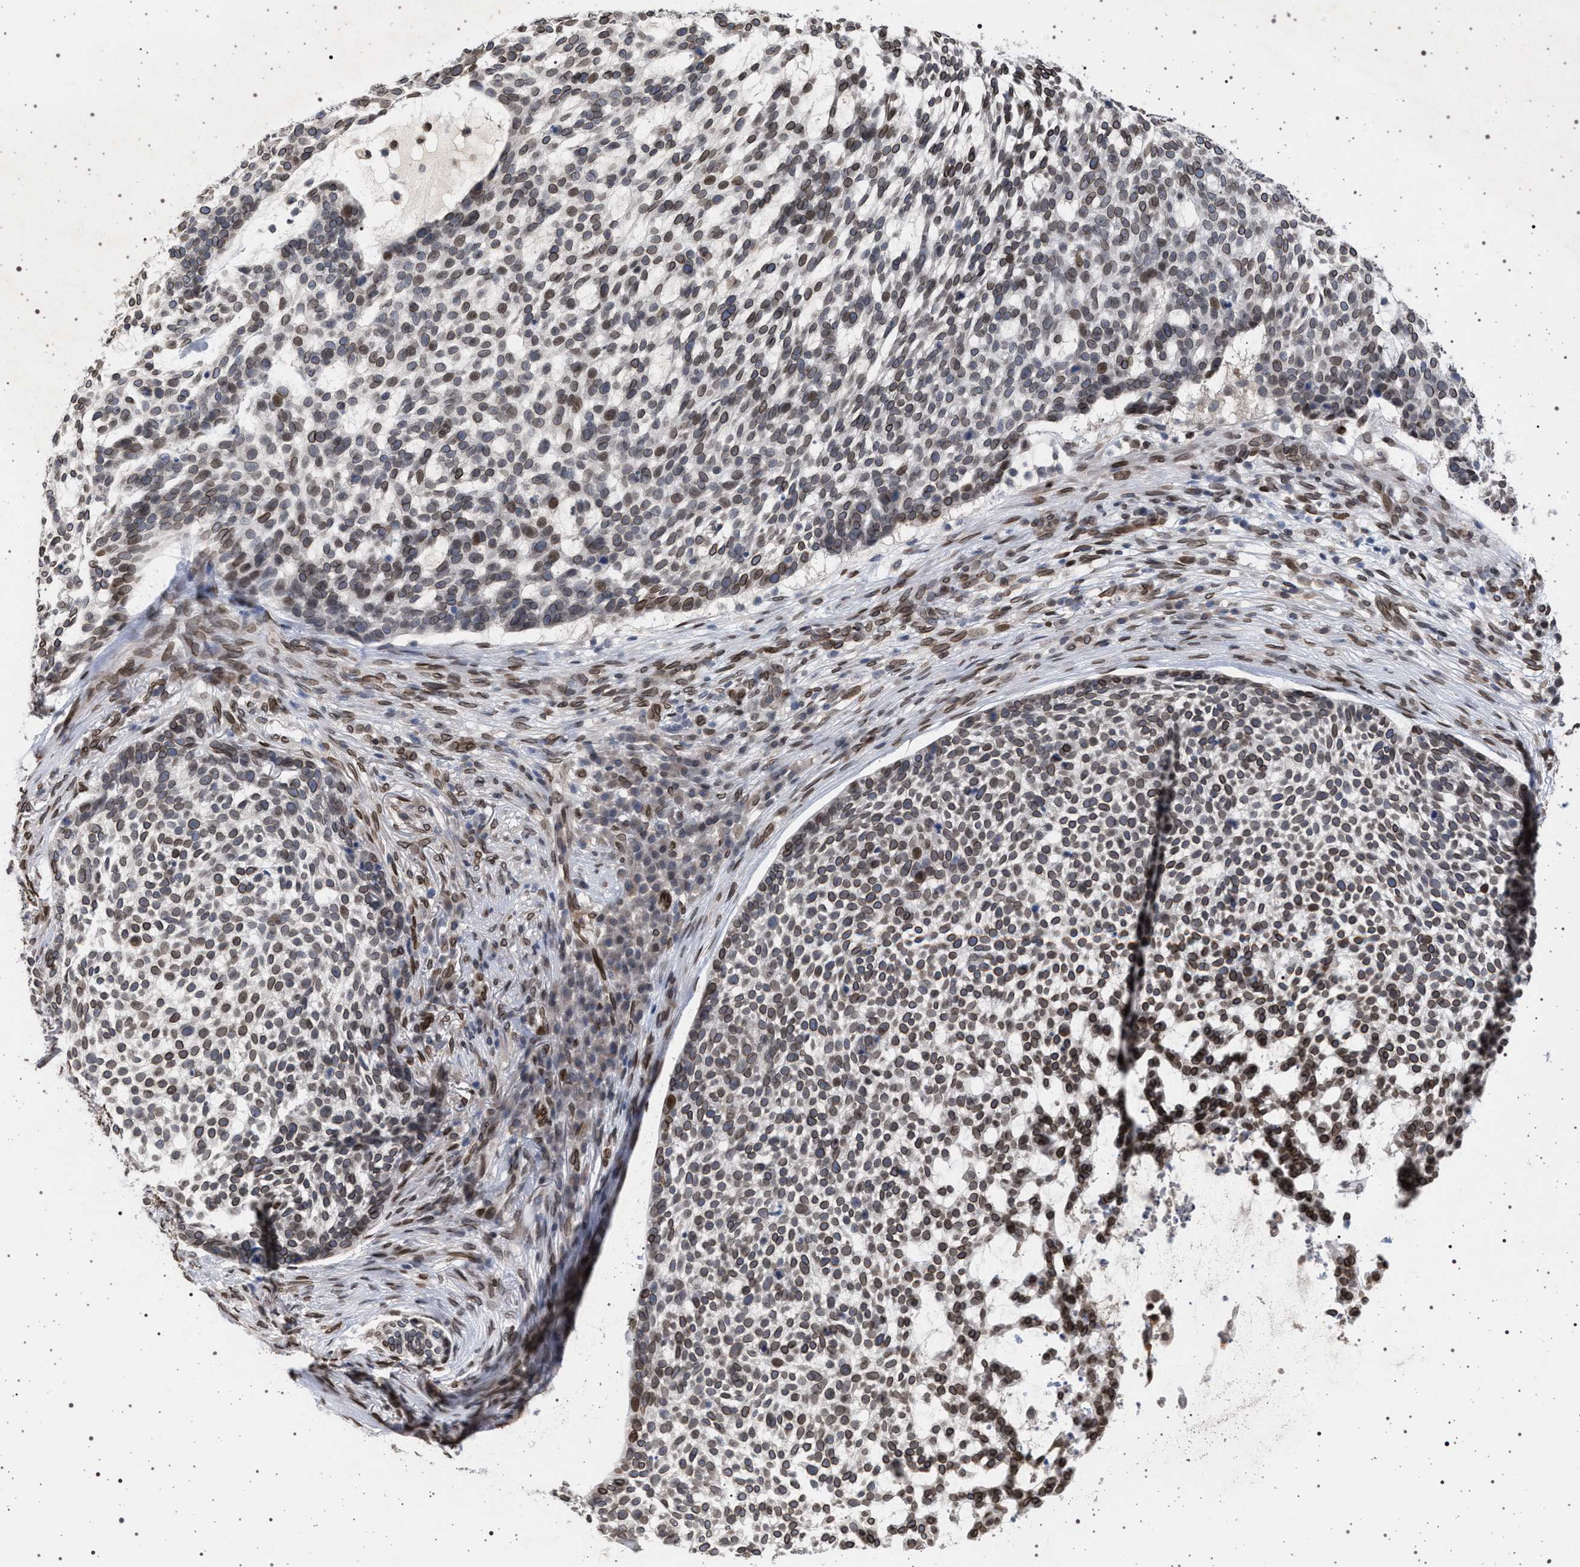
{"staining": {"intensity": "moderate", "quantity": ">75%", "location": "cytoplasmic/membranous,nuclear"}, "tissue": "skin cancer", "cell_type": "Tumor cells", "image_type": "cancer", "snomed": [{"axis": "morphology", "description": "Basal cell carcinoma"}, {"axis": "topography", "description": "Skin"}], "caption": "Immunohistochemistry (IHC) photomicrograph of human skin basal cell carcinoma stained for a protein (brown), which exhibits medium levels of moderate cytoplasmic/membranous and nuclear staining in about >75% of tumor cells.", "gene": "ING2", "patient": {"sex": "female", "age": 64}}